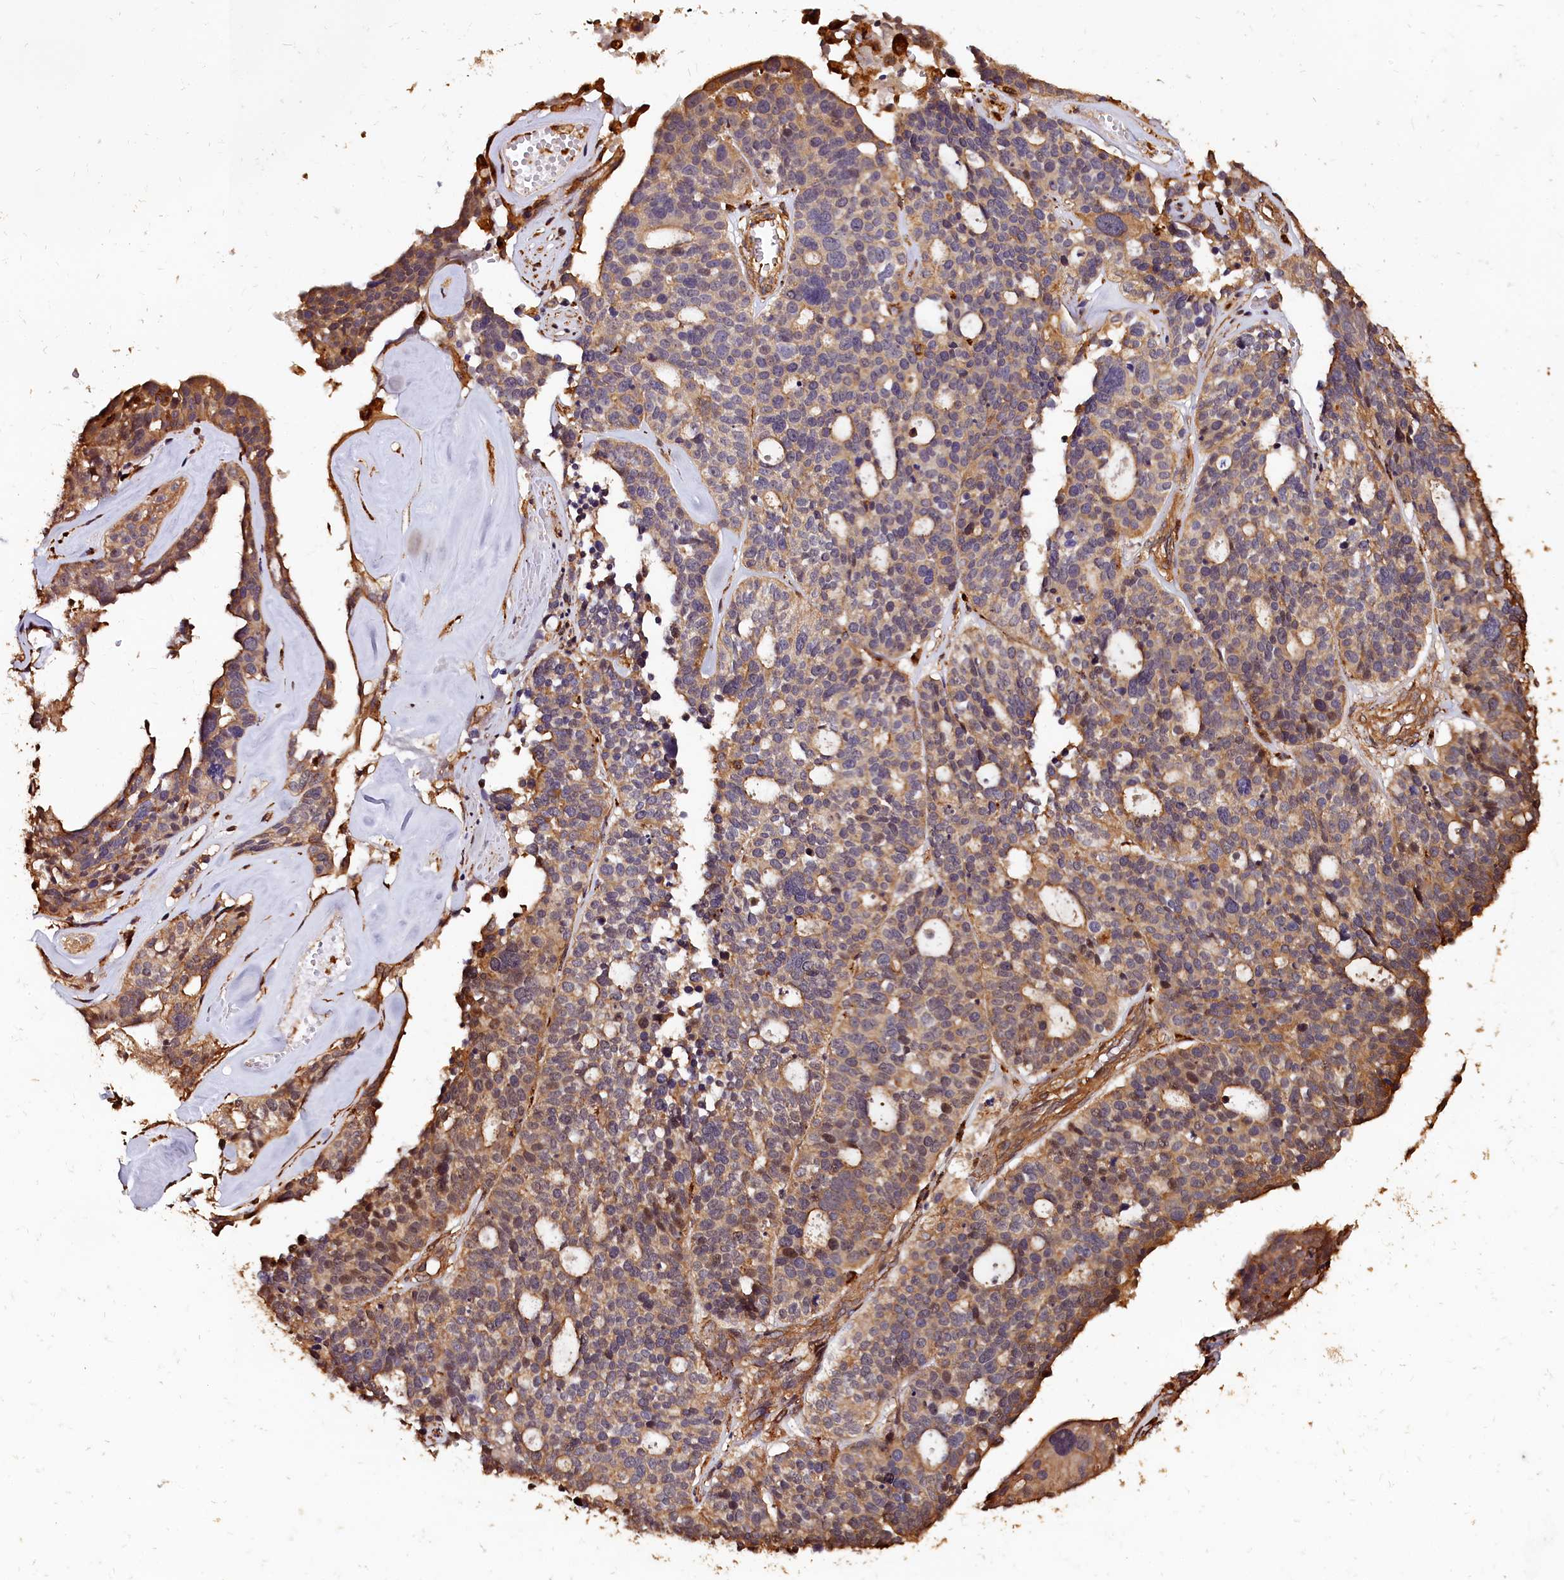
{"staining": {"intensity": "moderate", "quantity": "<25%", "location": "cytoplasmic/membranous,nuclear"}, "tissue": "ovarian cancer", "cell_type": "Tumor cells", "image_type": "cancer", "snomed": [{"axis": "morphology", "description": "Cystadenocarcinoma, serous, NOS"}, {"axis": "topography", "description": "Ovary"}], "caption": "Immunohistochemical staining of ovarian serous cystadenocarcinoma shows low levels of moderate cytoplasmic/membranous and nuclear protein positivity in approximately <25% of tumor cells.", "gene": "MMP15", "patient": {"sex": "female", "age": 59}}